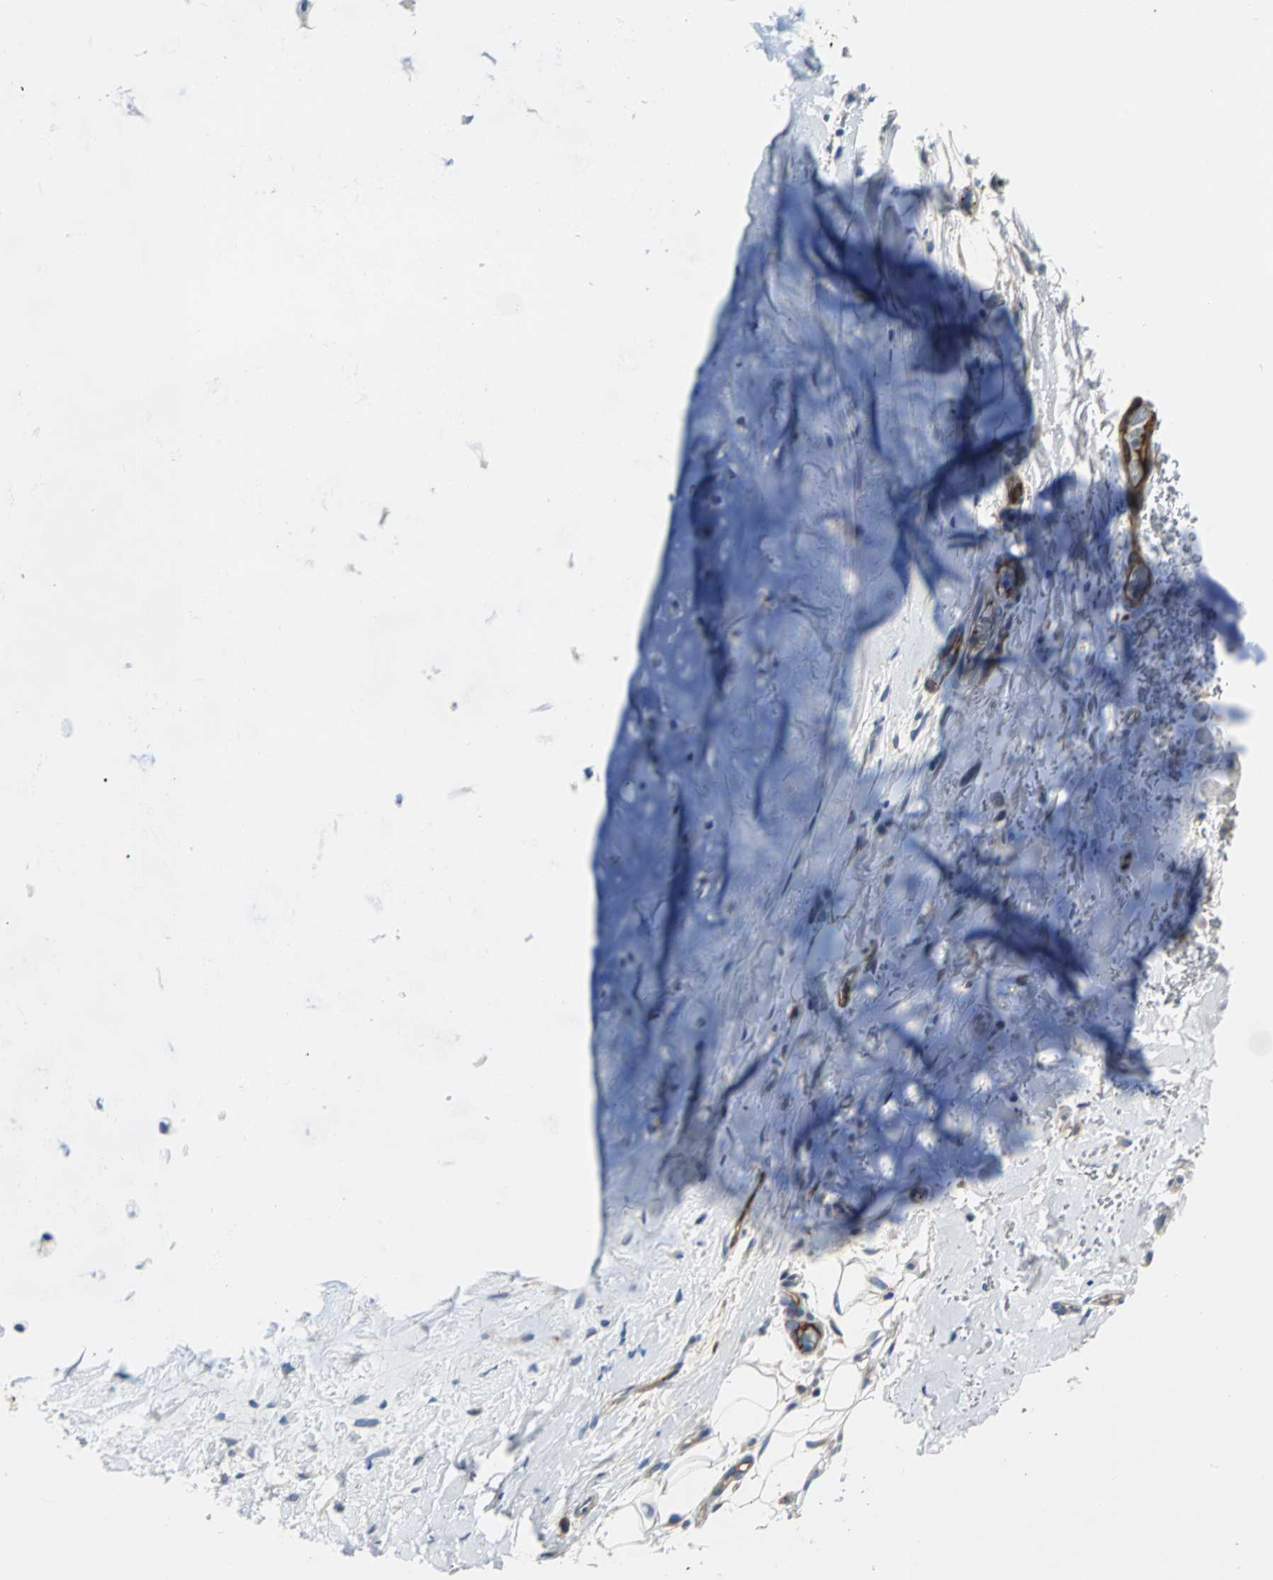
{"staining": {"intensity": "negative", "quantity": "none", "location": "none"}, "tissue": "adipose tissue", "cell_type": "Adipocytes", "image_type": "normal", "snomed": [{"axis": "morphology", "description": "Normal tissue, NOS"}, {"axis": "topography", "description": "Cartilage tissue"}, {"axis": "topography", "description": "Bronchus"}], "caption": "Adipocytes are negative for protein expression in normal human adipose tissue. Brightfield microscopy of IHC stained with DAB (brown) and hematoxylin (blue), captured at high magnification.", "gene": "SELP", "patient": {"sex": "female", "age": 73}}